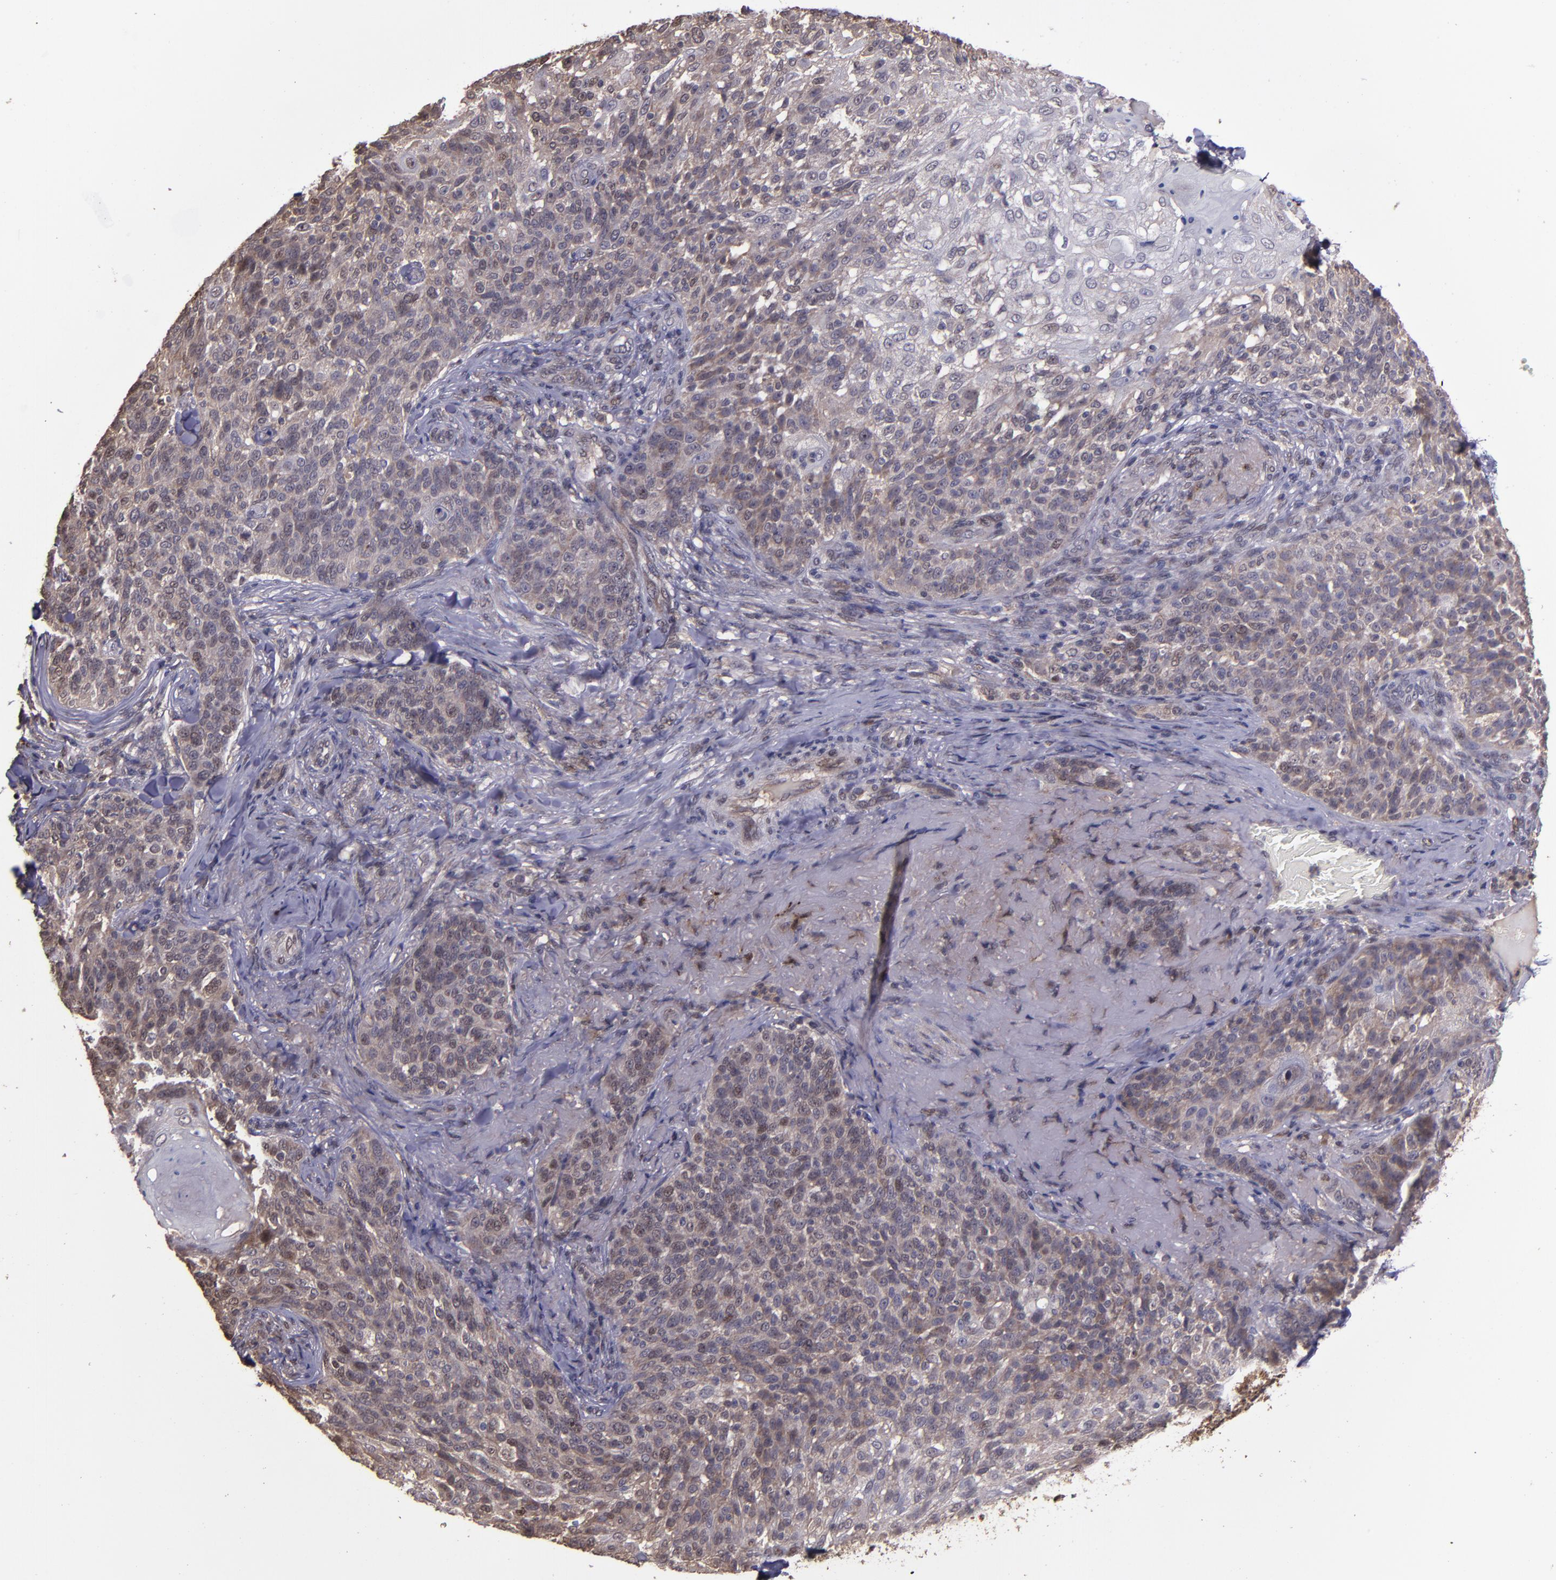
{"staining": {"intensity": "moderate", "quantity": "25%-75%", "location": "cytoplasmic/membranous,nuclear"}, "tissue": "skin cancer", "cell_type": "Tumor cells", "image_type": "cancer", "snomed": [{"axis": "morphology", "description": "Normal tissue, NOS"}, {"axis": "morphology", "description": "Squamous cell carcinoma, NOS"}, {"axis": "topography", "description": "Skin"}], "caption": "Protein analysis of skin cancer tissue reveals moderate cytoplasmic/membranous and nuclear positivity in about 25%-75% of tumor cells.", "gene": "SERPINF2", "patient": {"sex": "female", "age": 83}}